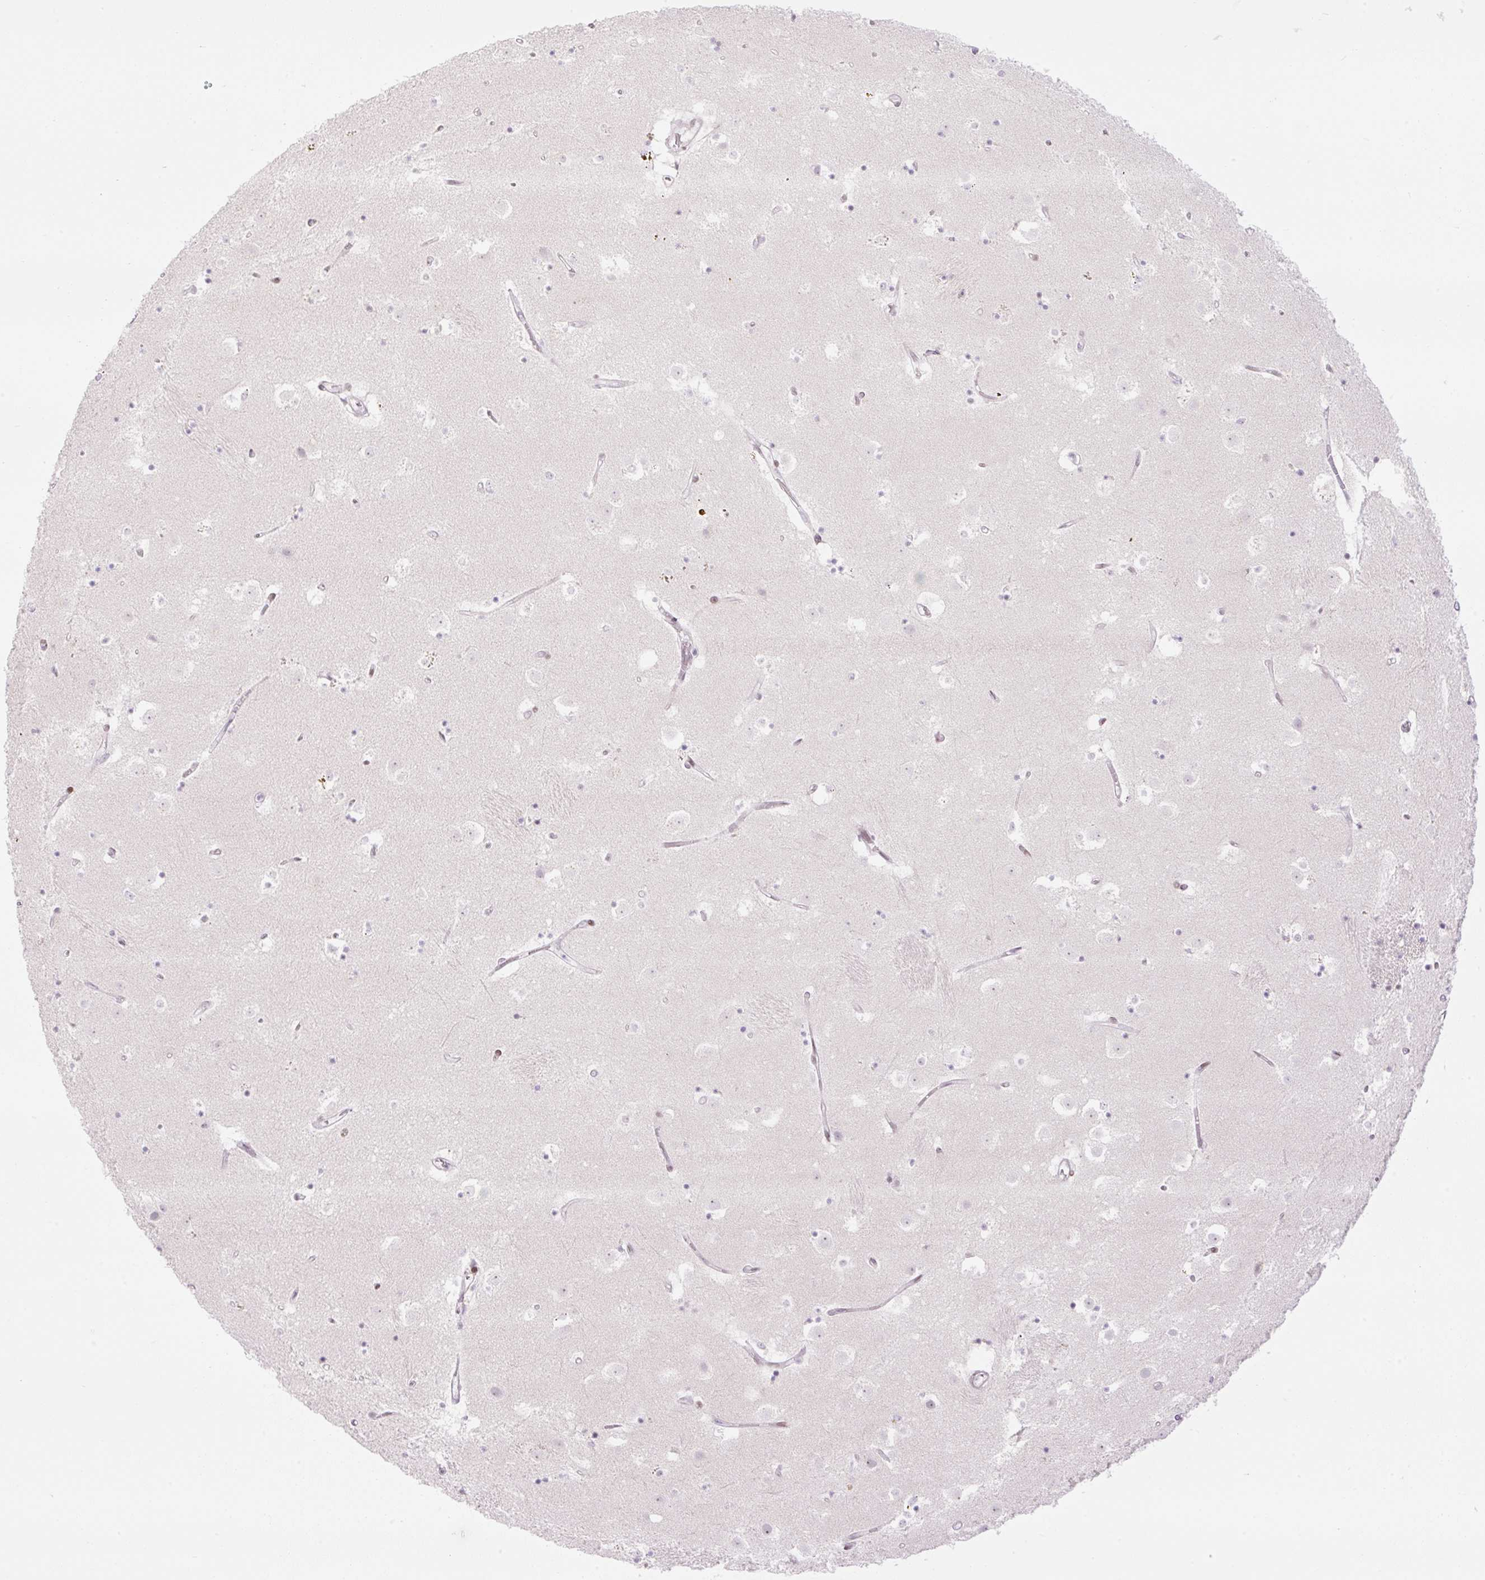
{"staining": {"intensity": "negative", "quantity": "none", "location": "none"}, "tissue": "caudate", "cell_type": "Glial cells", "image_type": "normal", "snomed": [{"axis": "morphology", "description": "Normal tissue, NOS"}, {"axis": "topography", "description": "Lateral ventricle wall"}], "caption": "Immunohistochemistry (IHC) of normal human caudate displays no positivity in glial cells. (DAB (3,3'-diaminobenzidine) IHC visualized using brightfield microscopy, high magnification).", "gene": "ENSG00000268750", "patient": {"sex": "male", "age": 58}}